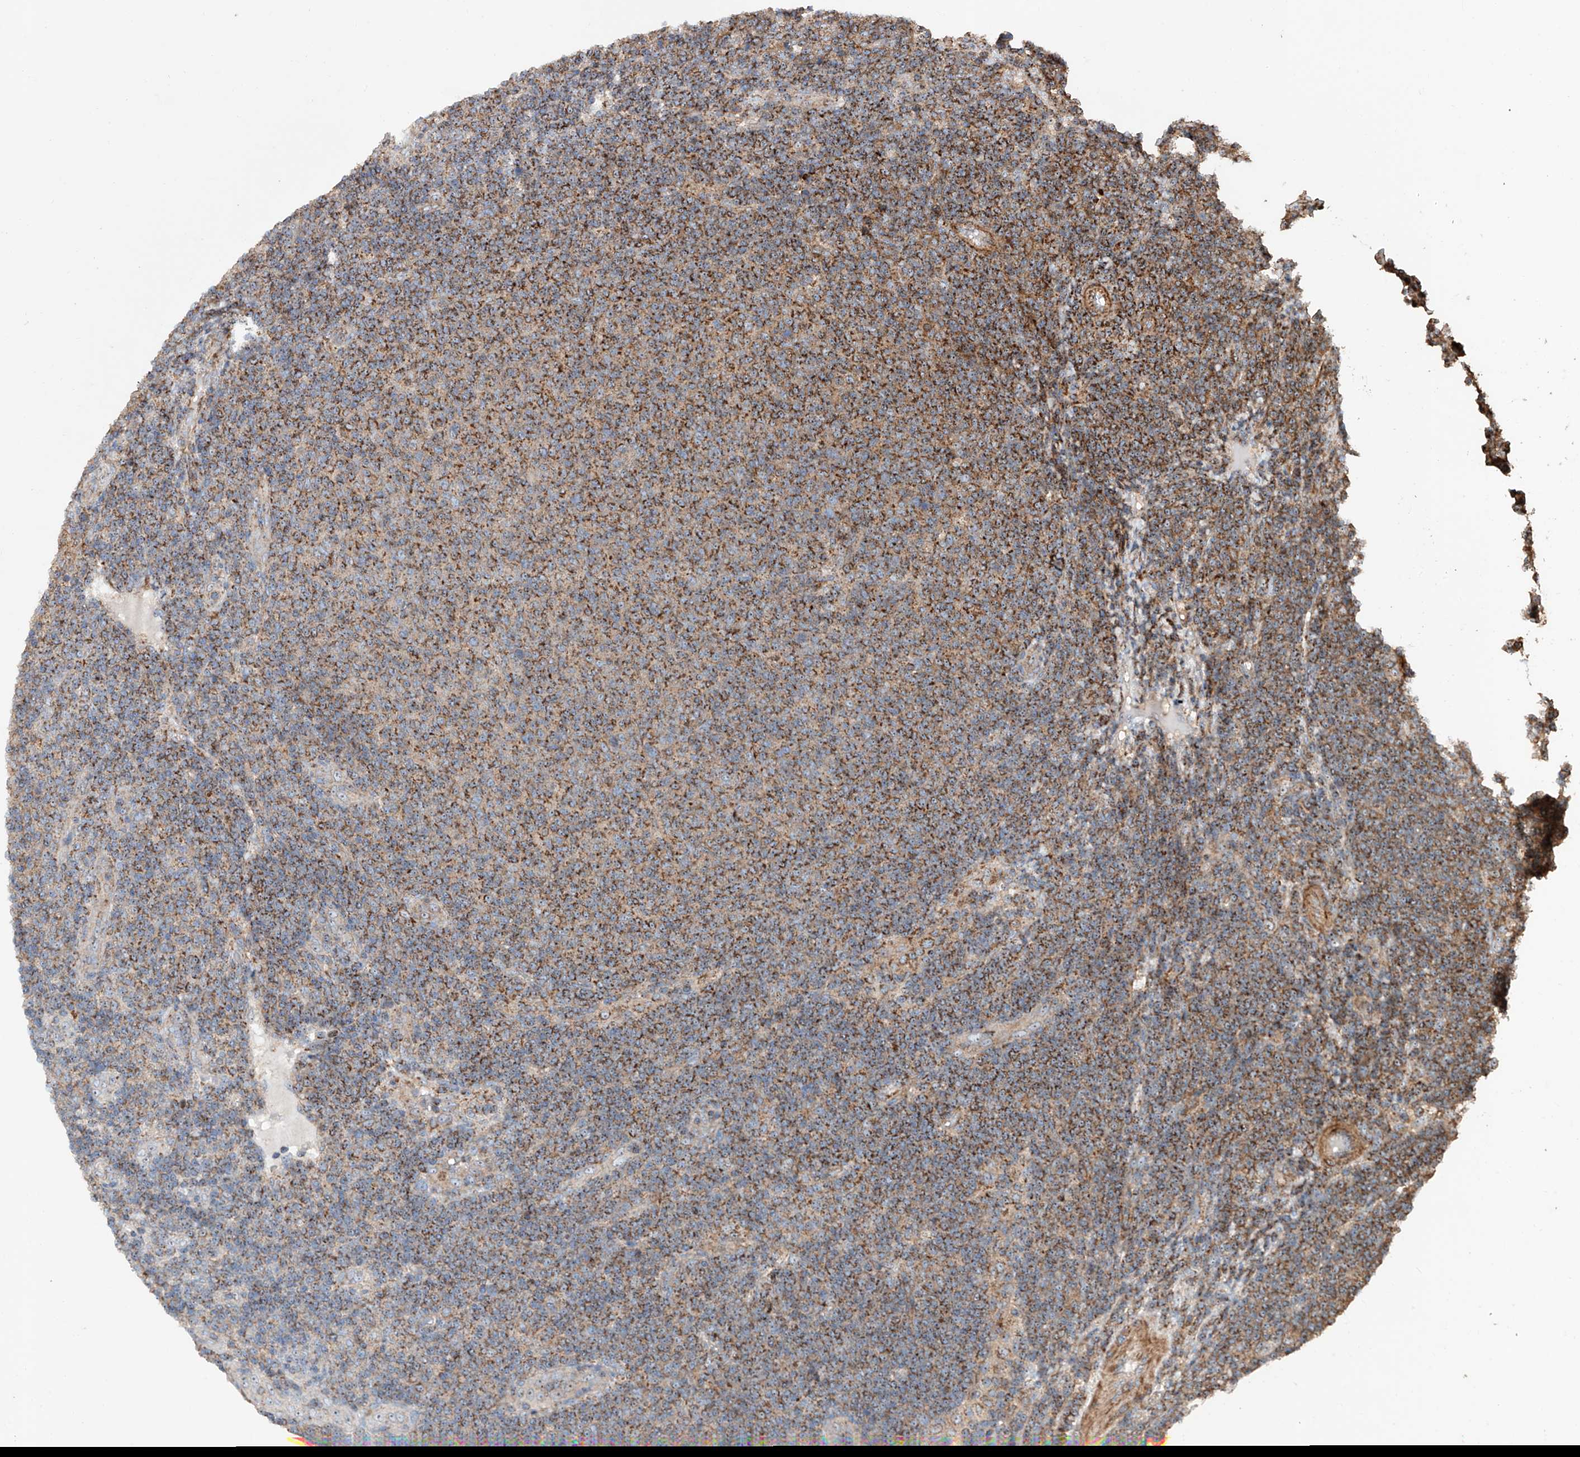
{"staining": {"intensity": "strong", "quantity": ">75%", "location": "cytoplasmic/membranous"}, "tissue": "lymphoma", "cell_type": "Tumor cells", "image_type": "cancer", "snomed": [{"axis": "morphology", "description": "Malignant lymphoma, non-Hodgkin's type, Low grade"}, {"axis": "topography", "description": "Lymph node"}], "caption": "Human malignant lymphoma, non-Hodgkin's type (low-grade) stained for a protein (brown) exhibits strong cytoplasmic/membranous positive expression in about >75% of tumor cells.", "gene": "PISD", "patient": {"sex": "male", "age": 66}}